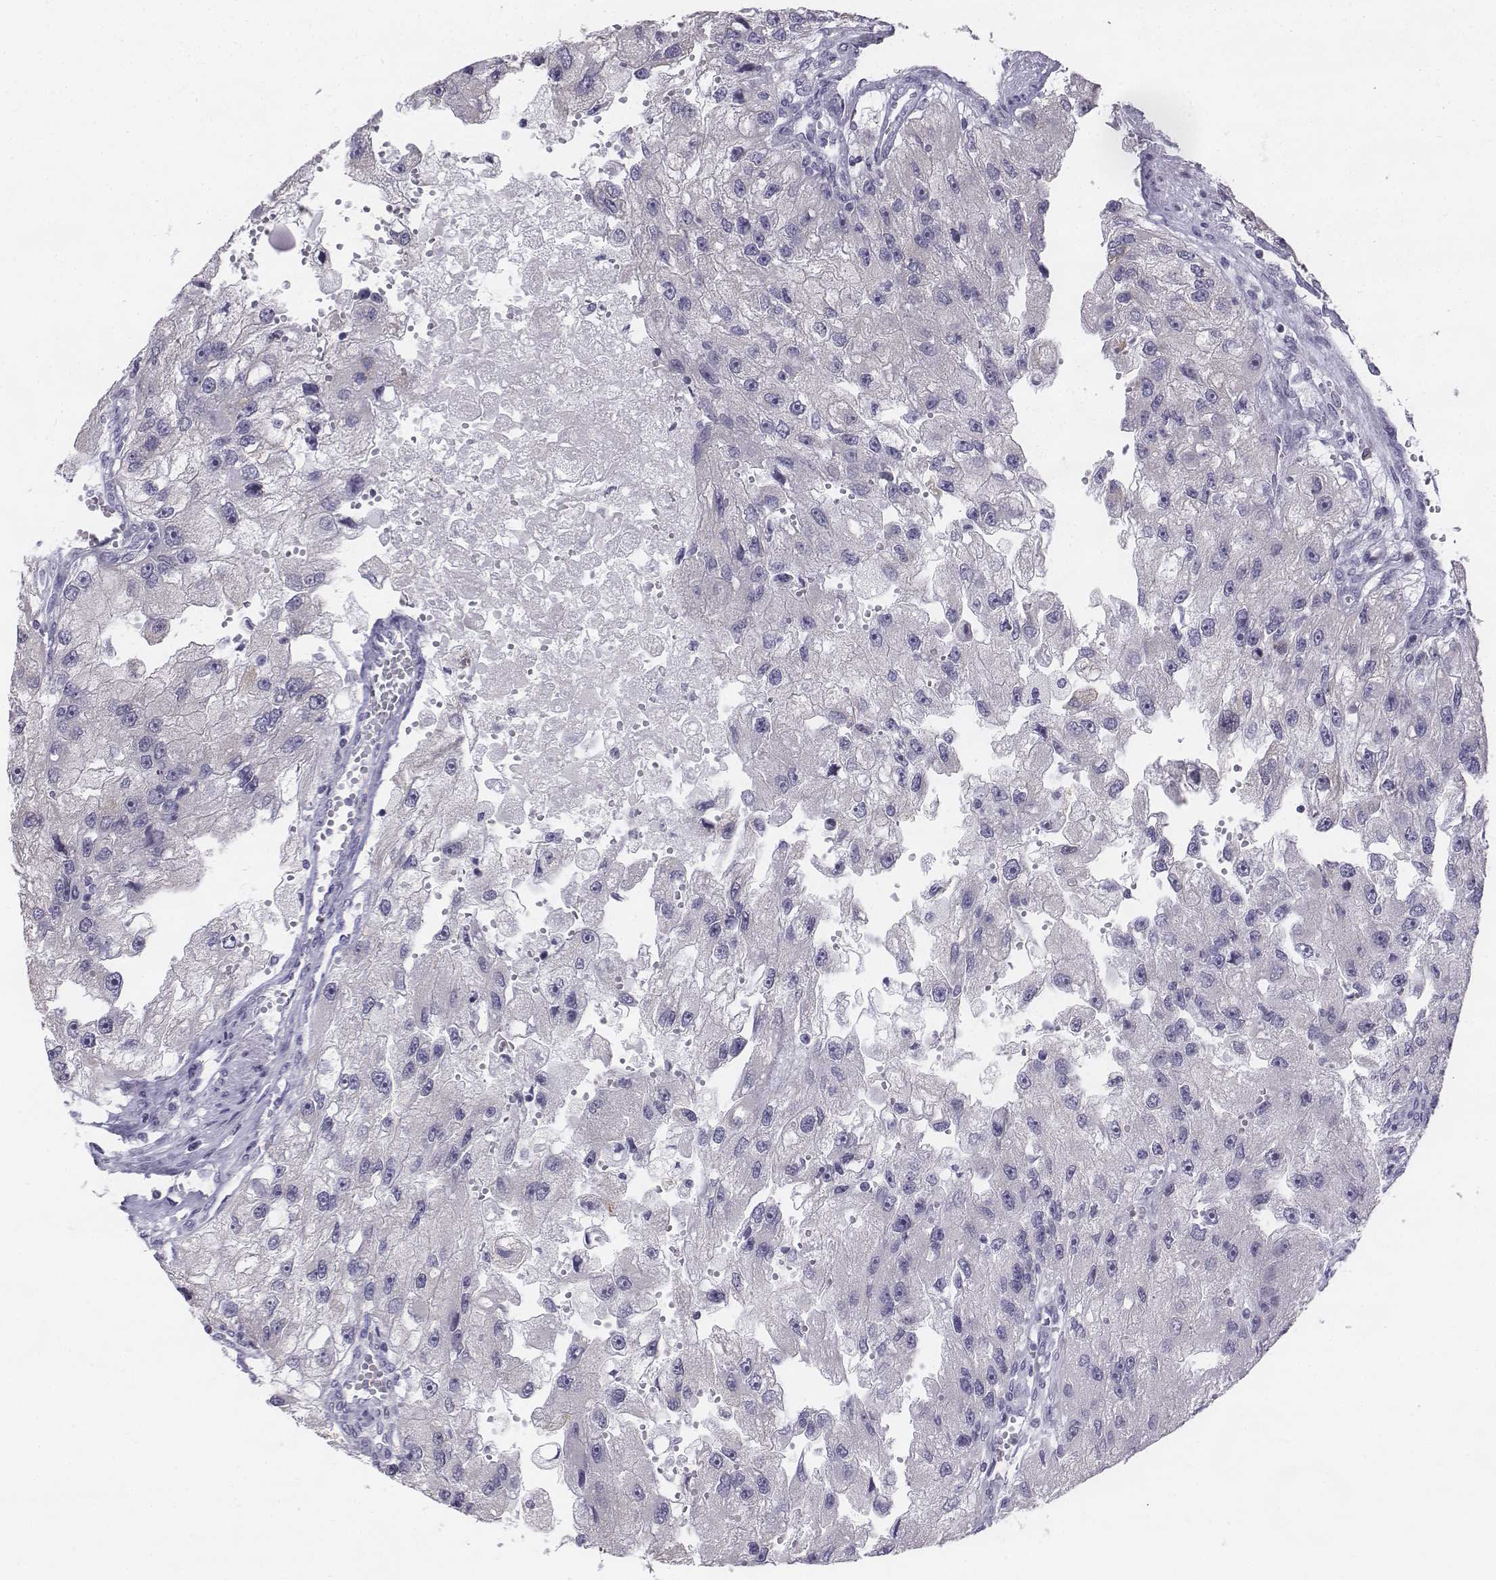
{"staining": {"intensity": "negative", "quantity": "none", "location": "none"}, "tissue": "renal cancer", "cell_type": "Tumor cells", "image_type": "cancer", "snomed": [{"axis": "morphology", "description": "Adenocarcinoma, NOS"}, {"axis": "topography", "description": "Kidney"}], "caption": "The histopathology image displays no staining of tumor cells in adenocarcinoma (renal).", "gene": "PENK", "patient": {"sex": "male", "age": 63}}